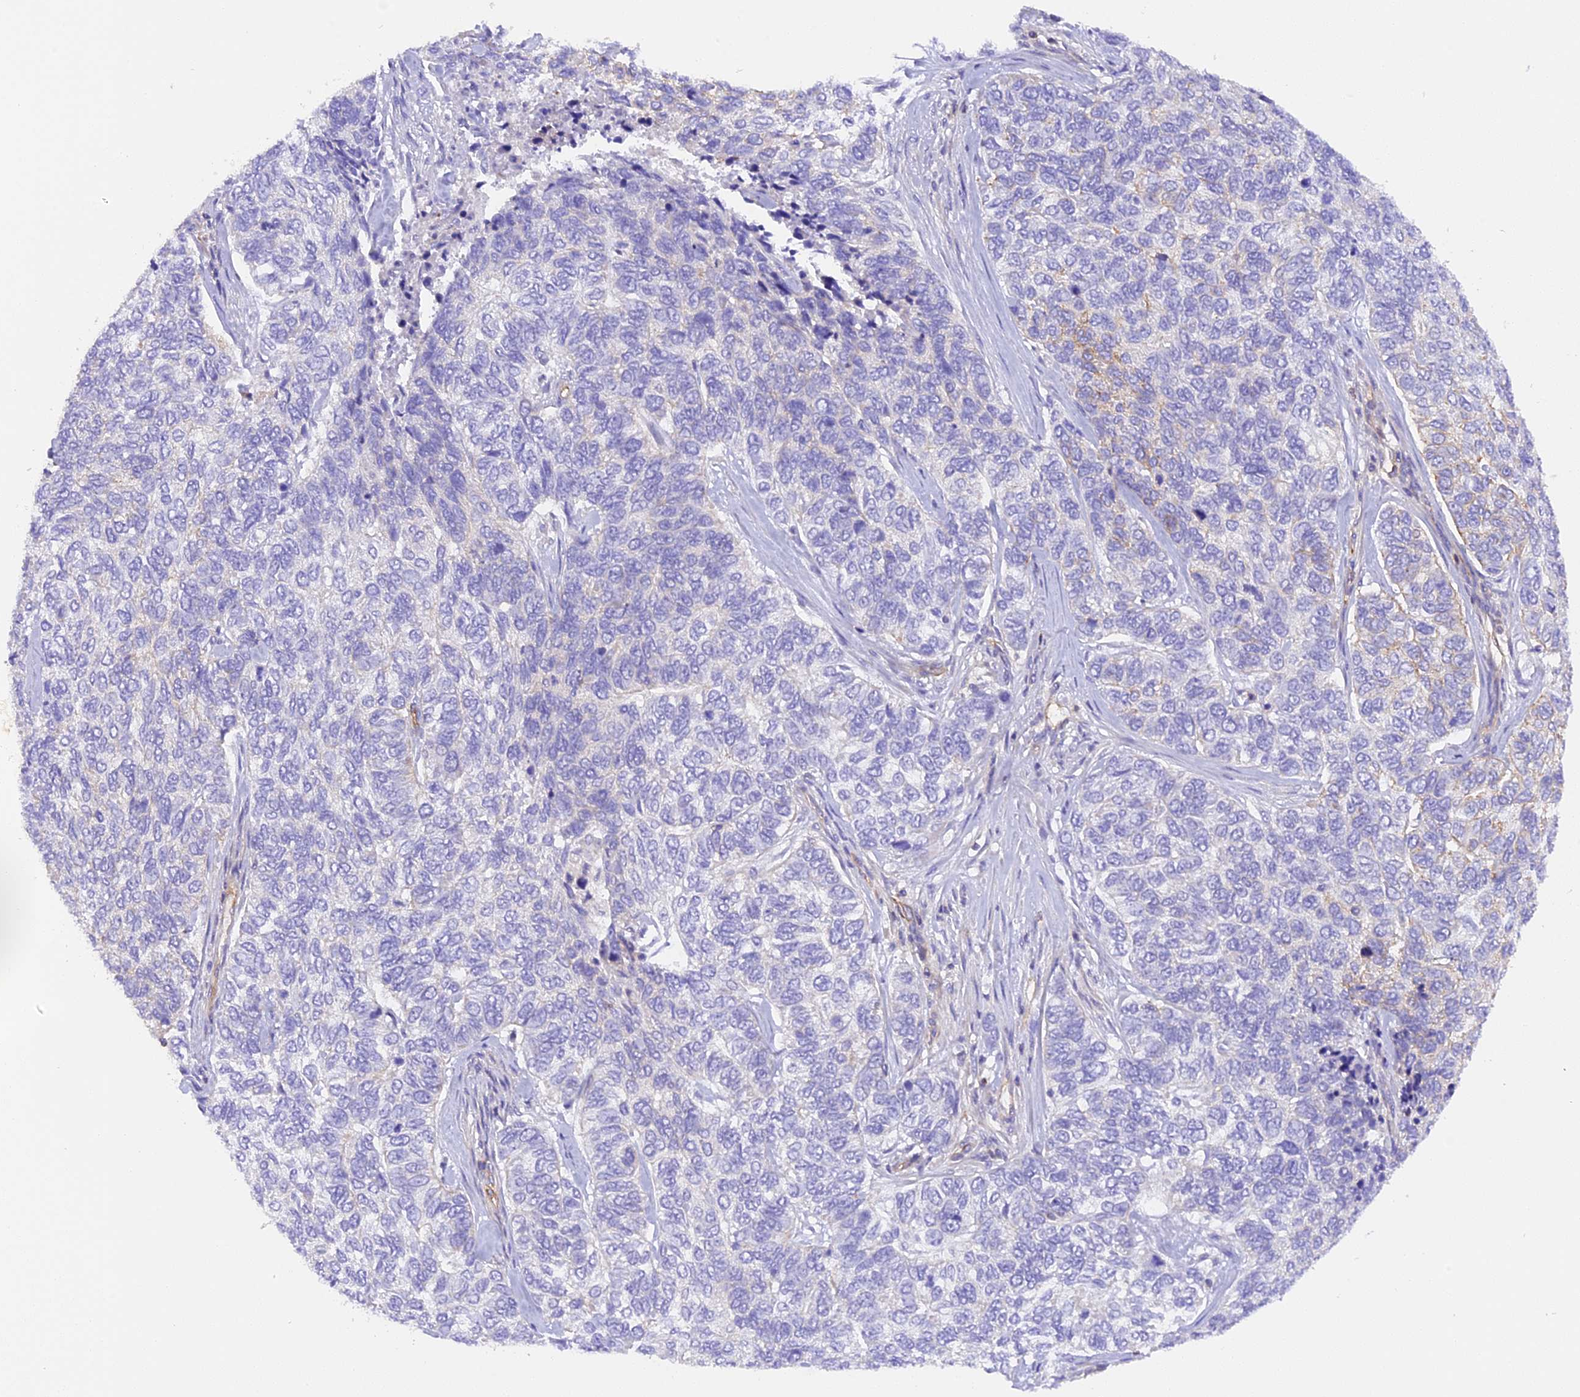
{"staining": {"intensity": "negative", "quantity": "none", "location": "none"}, "tissue": "skin cancer", "cell_type": "Tumor cells", "image_type": "cancer", "snomed": [{"axis": "morphology", "description": "Basal cell carcinoma"}, {"axis": "topography", "description": "Skin"}], "caption": "There is no significant positivity in tumor cells of basal cell carcinoma (skin). The staining was performed using DAB to visualize the protein expression in brown, while the nuclei were stained in blue with hematoxylin (Magnification: 20x).", "gene": "FAM193A", "patient": {"sex": "female", "age": 65}}